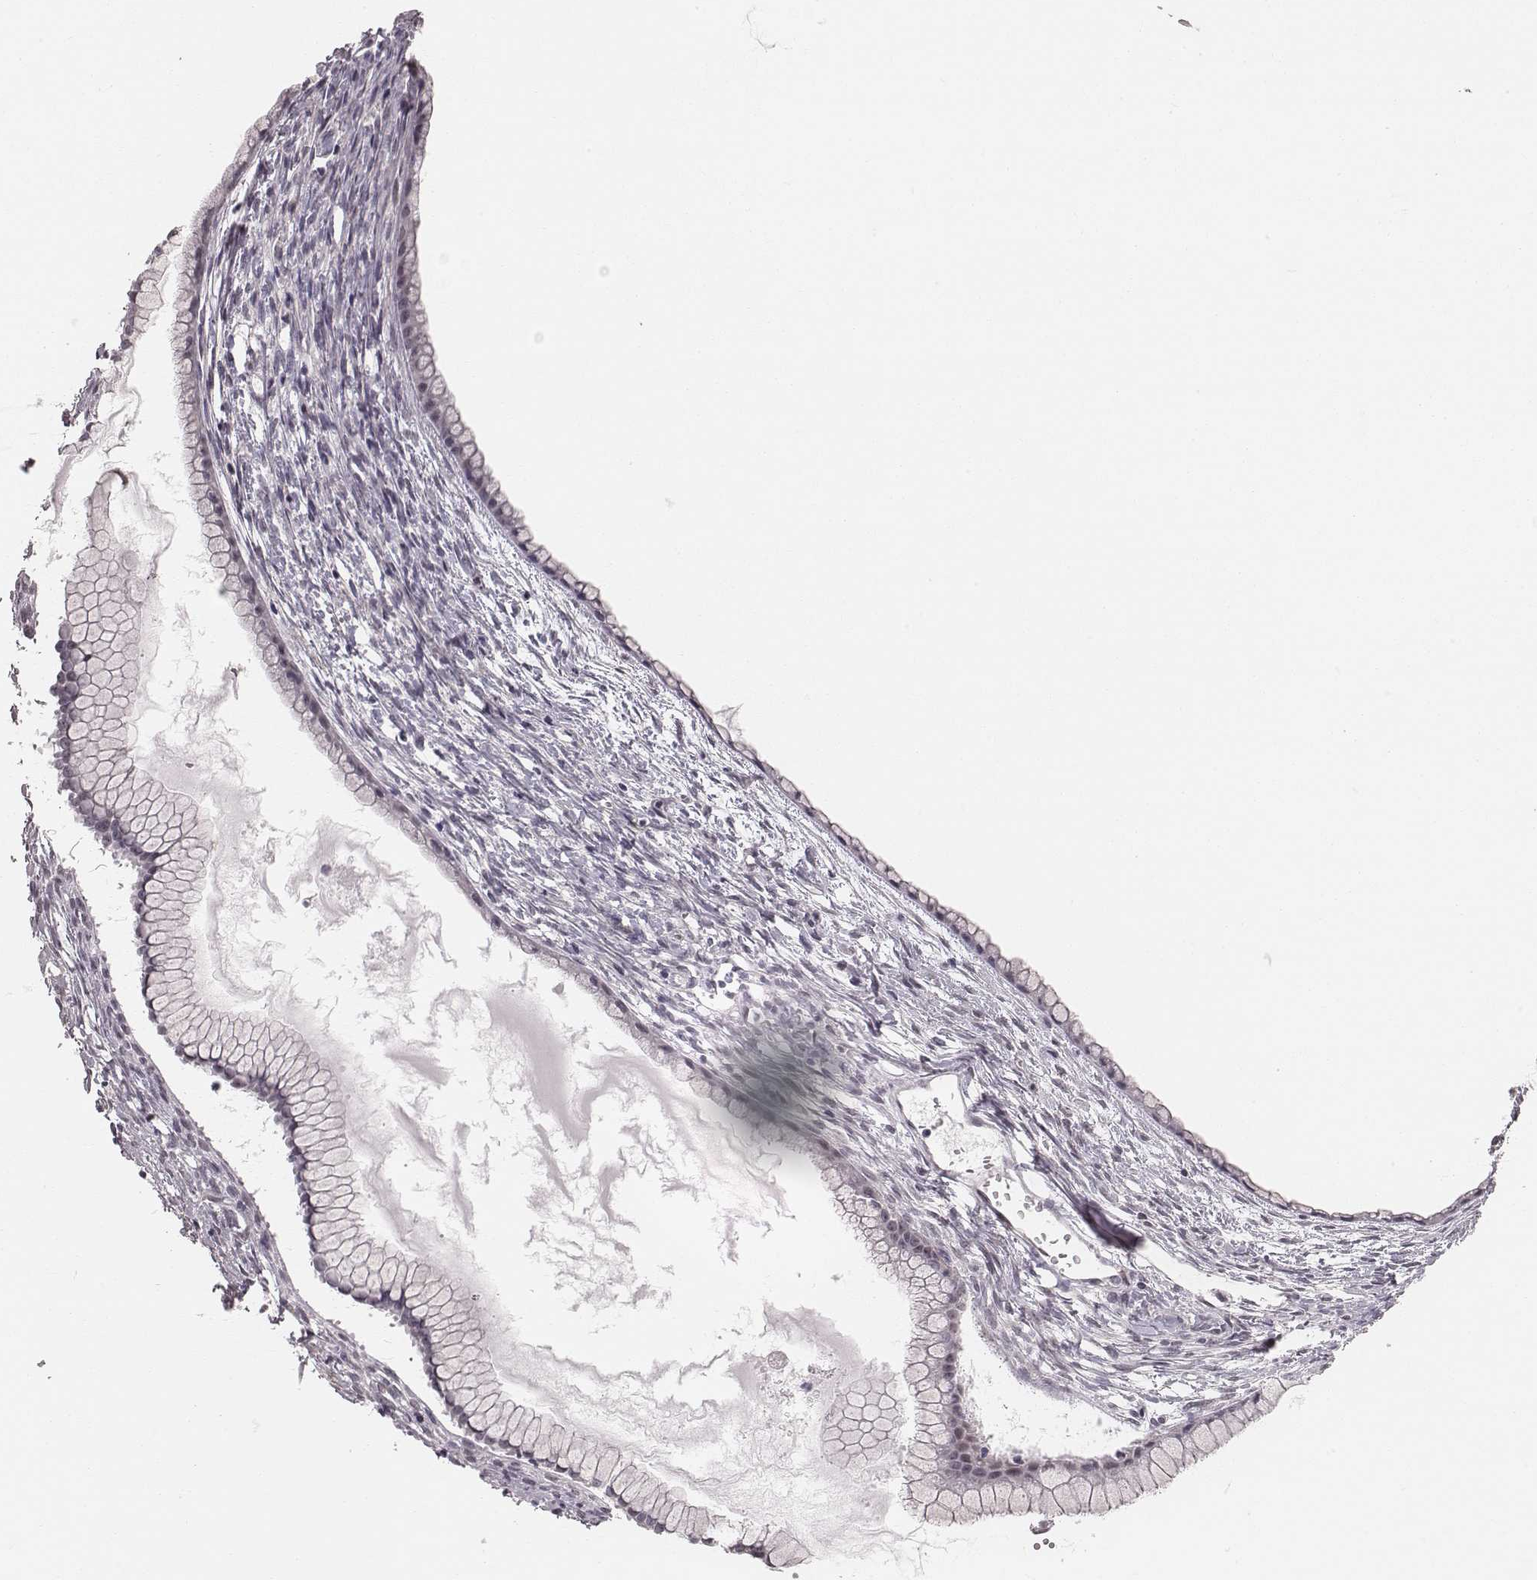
{"staining": {"intensity": "negative", "quantity": "none", "location": "none"}, "tissue": "ovarian cancer", "cell_type": "Tumor cells", "image_type": "cancer", "snomed": [{"axis": "morphology", "description": "Cystadenocarcinoma, mucinous, NOS"}, {"axis": "topography", "description": "Ovary"}], "caption": "A photomicrograph of human mucinous cystadenocarcinoma (ovarian) is negative for staining in tumor cells. (DAB IHC, high magnification).", "gene": "RPGRIP1", "patient": {"sex": "female", "age": 41}}